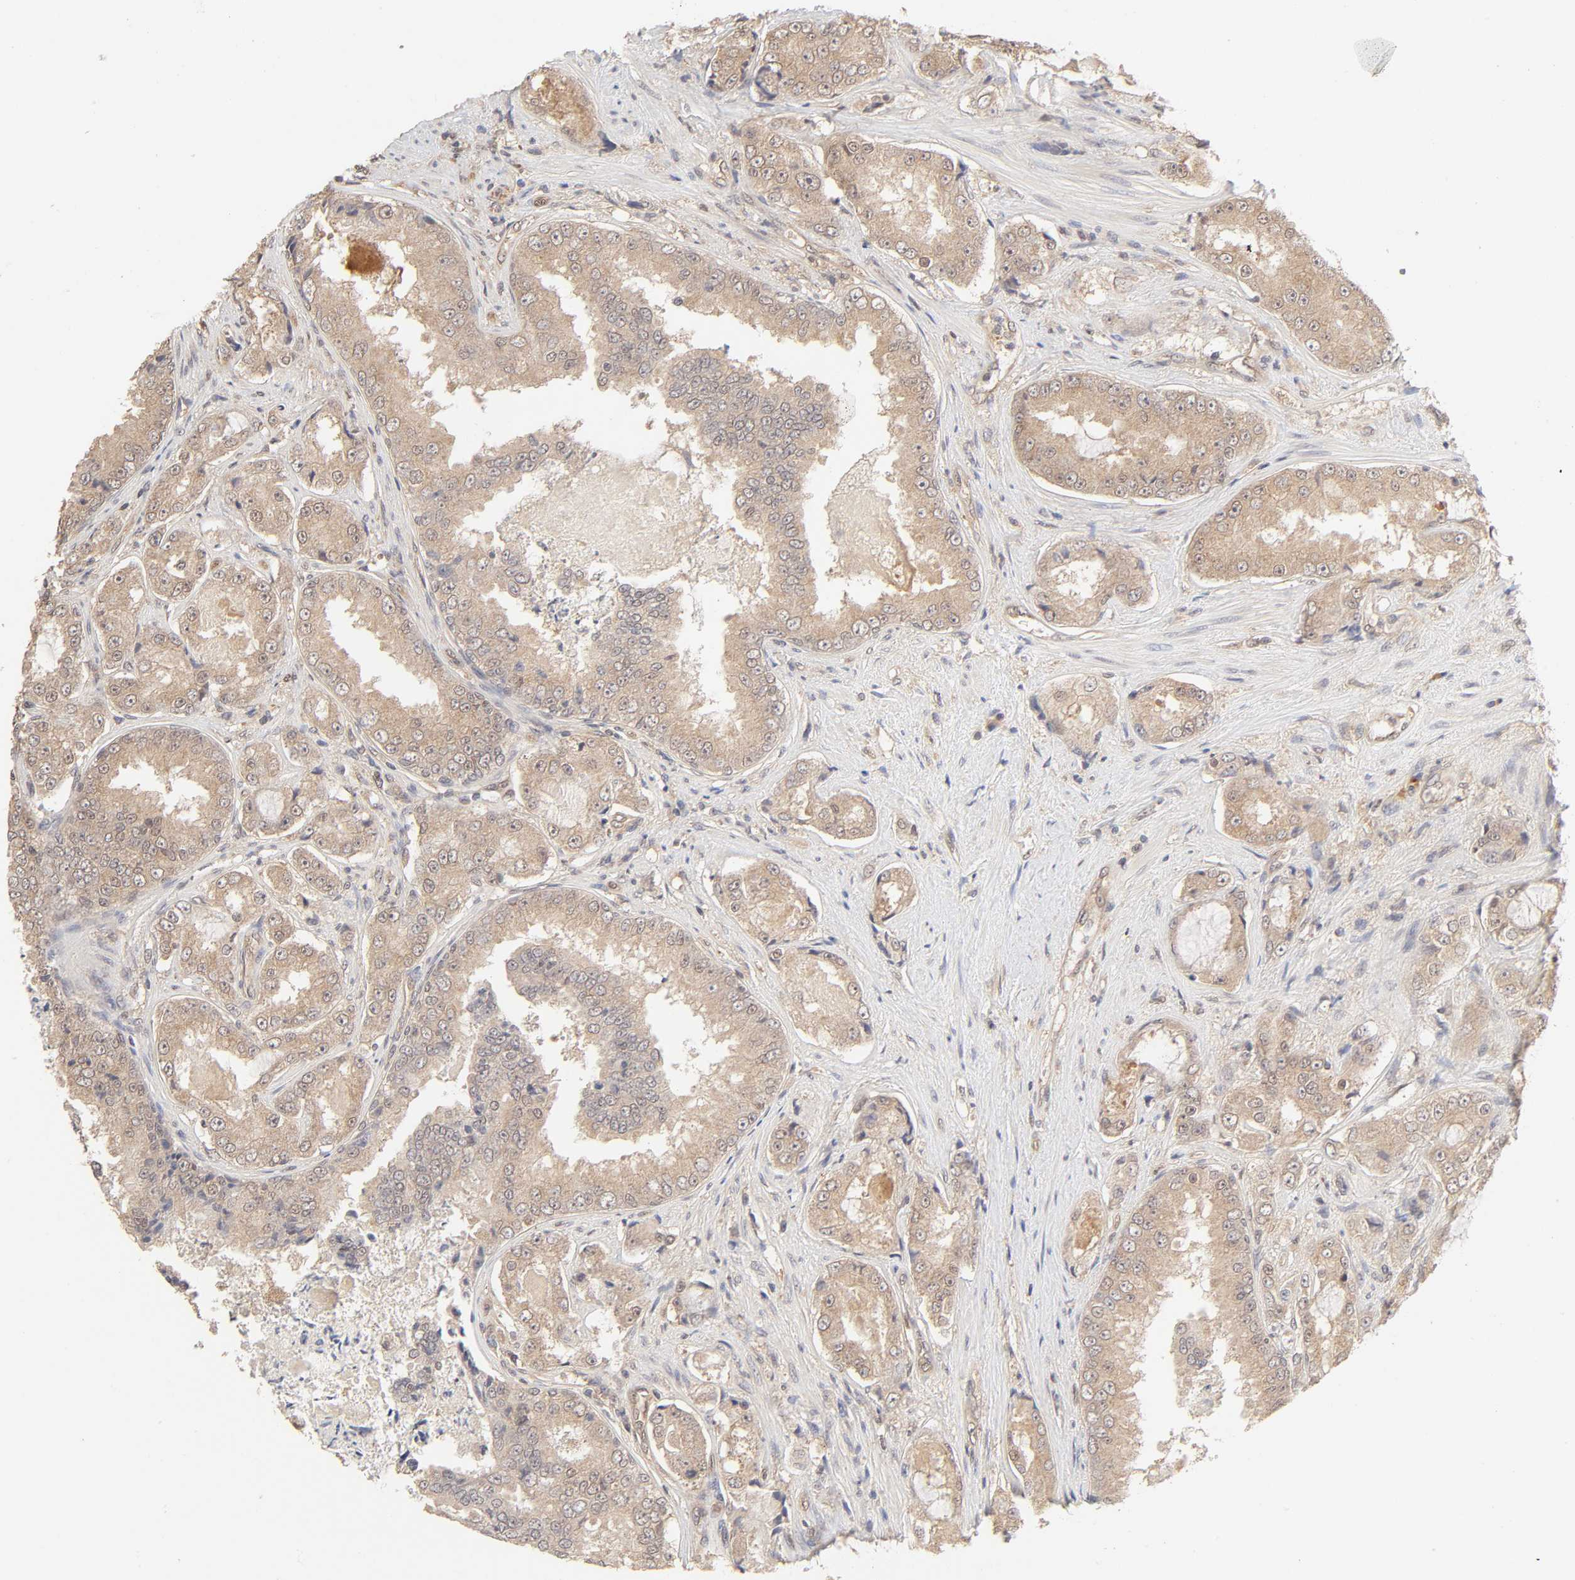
{"staining": {"intensity": "moderate", "quantity": ">75%", "location": "cytoplasmic/membranous"}, "tissue": "prostate cancer", "cell_type": "Tumor cells", "image_type": "cancer", "snomed": [{"axis": "morphology", "description": "Adenocarcinoma, High grade"}, {"axis": "topography", "description": "Prostate"}], "caption": "IHC (DAB) staining of prostate cancer displays moderate cytoplasmic/membranous protein staining in approximately >75% of tumor cells. The staining was performed using DAB, with brown indicating positive protein expression. Nuclei are stained blue with hematoxylin.", "gene": "MAPK1", "patient": {"sex": "male", "age": 73}}